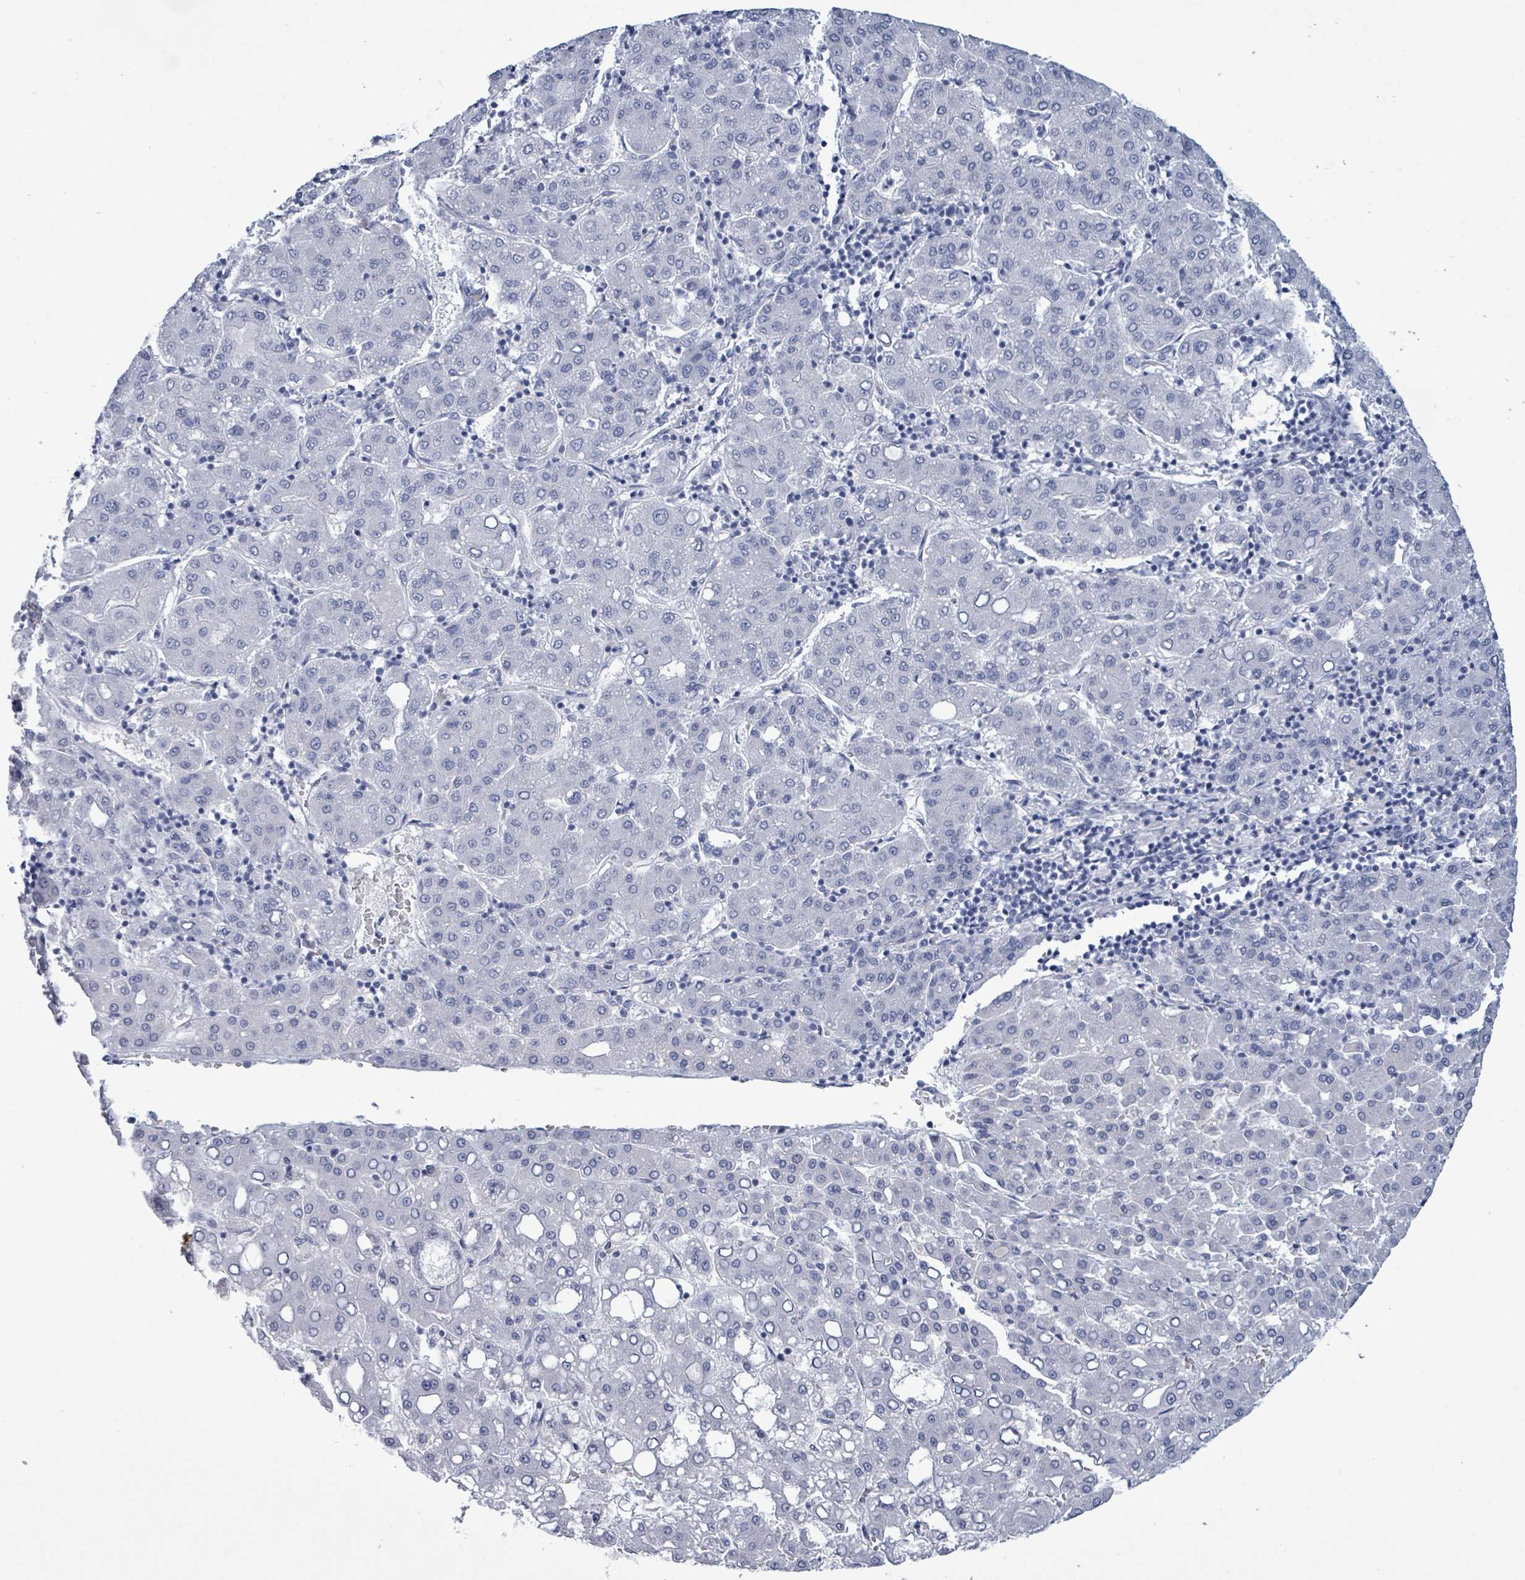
{"staining": {"intensity": "negative", "quantity": "none", "location": "none"}, "tissue": "liver cancer", "cell_type": "Tumor cells", "image_type": "cancer", "snomed": [{"axis": "morphology", "description": "Carcinoma, Hepatocellular, NOS"}, {"axis": "topography", "description": "Liver"}], "caption": "A micrograph of human liver hepatocellular carcinoma is negative for staining in tumor cells.", "gene": "NKX2-1", "patient": {"sex": "male", "age": 65}}